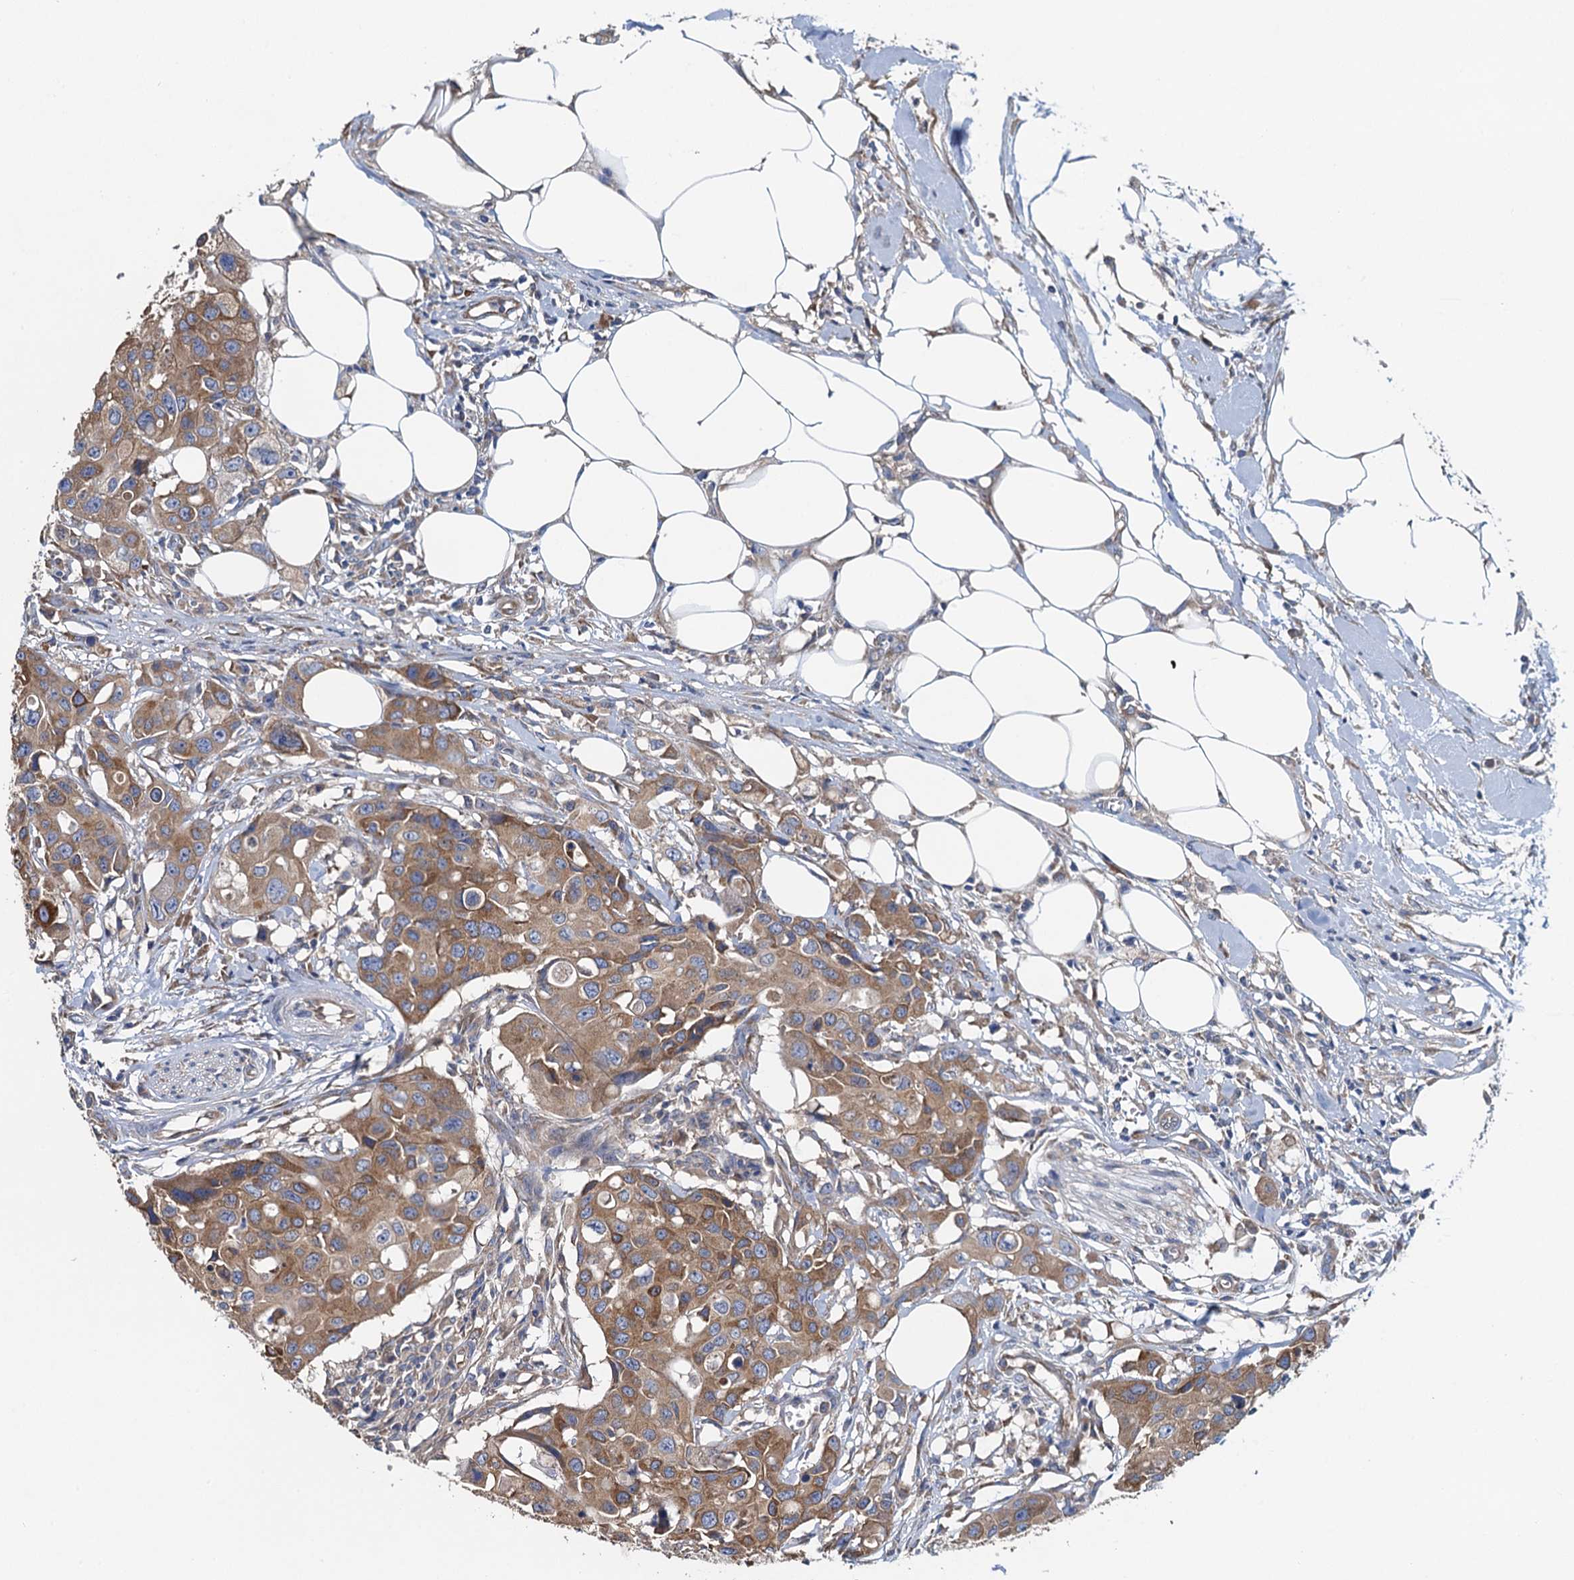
{"staining": {"intensity": "moderate", "quantity": ">75%", "location": "cytoplasmic/membranous"}, "tissue": "colorectal cancer", "cell_type": "Tumor cells", "image_type": "cancer", "snomed": [{"axis": "morphology", "description": "Adenocarcinoma, NOS"}, {"axis": "topography", "description": "Colon"}], "caption": "Adenocarcinoma (colorectal) stained with DAB (3,3'-diaminobenzidine) immunohistochemistry displays medium levels of moderate cytoplasmic/membranous positivity in about >75% of tumor cells. The staining is performed using DAB brown chromogen to label protein expression. The nuclei are counter-stained blue using hematoxylin.", "gene": "ADCY9", "patient": {"sex": "male", "age": 77}}